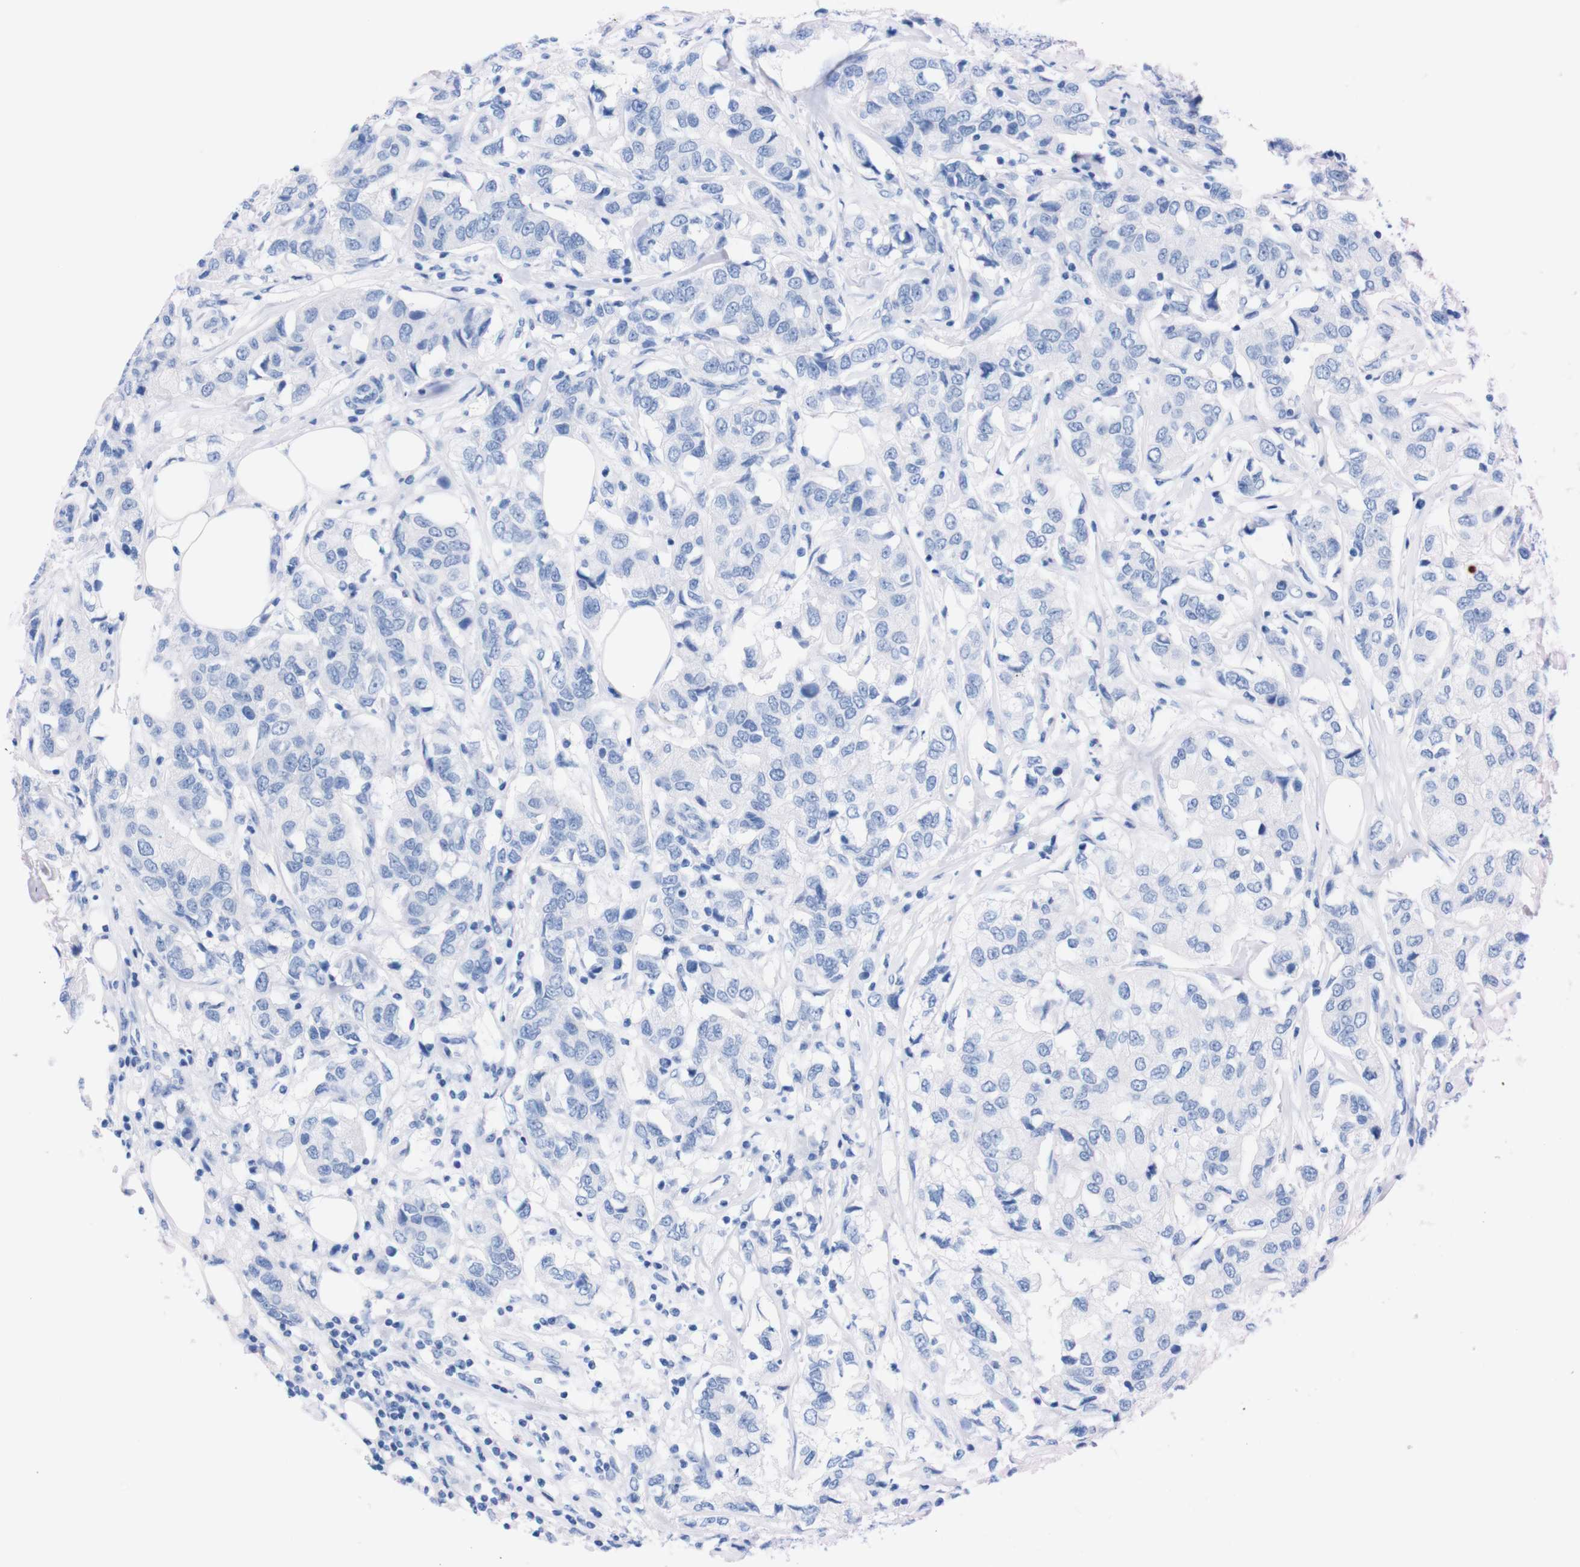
{"staining": {"intensity": "negative", "quantity": "none", "location": "none"}, "tissue": "breast cancer", "cell_type": "Tumor cells", "image_type": "cancer", "snomed": [{"axis": "morphology", "description": "Duct carcinoma"}, {"axis": "topography", "description": "Breast"}], "caption": "IHC micrograph of breast cancer (invasive ductal carcinoma) stained for a protein (brown), which shows no staining in tumor cells. (Brightfield microscopy of DAB immunohistochemistry (IHC) at high magnification).", "gene": "P2RY12", "patient": {"sex": "female", "age": 80}}